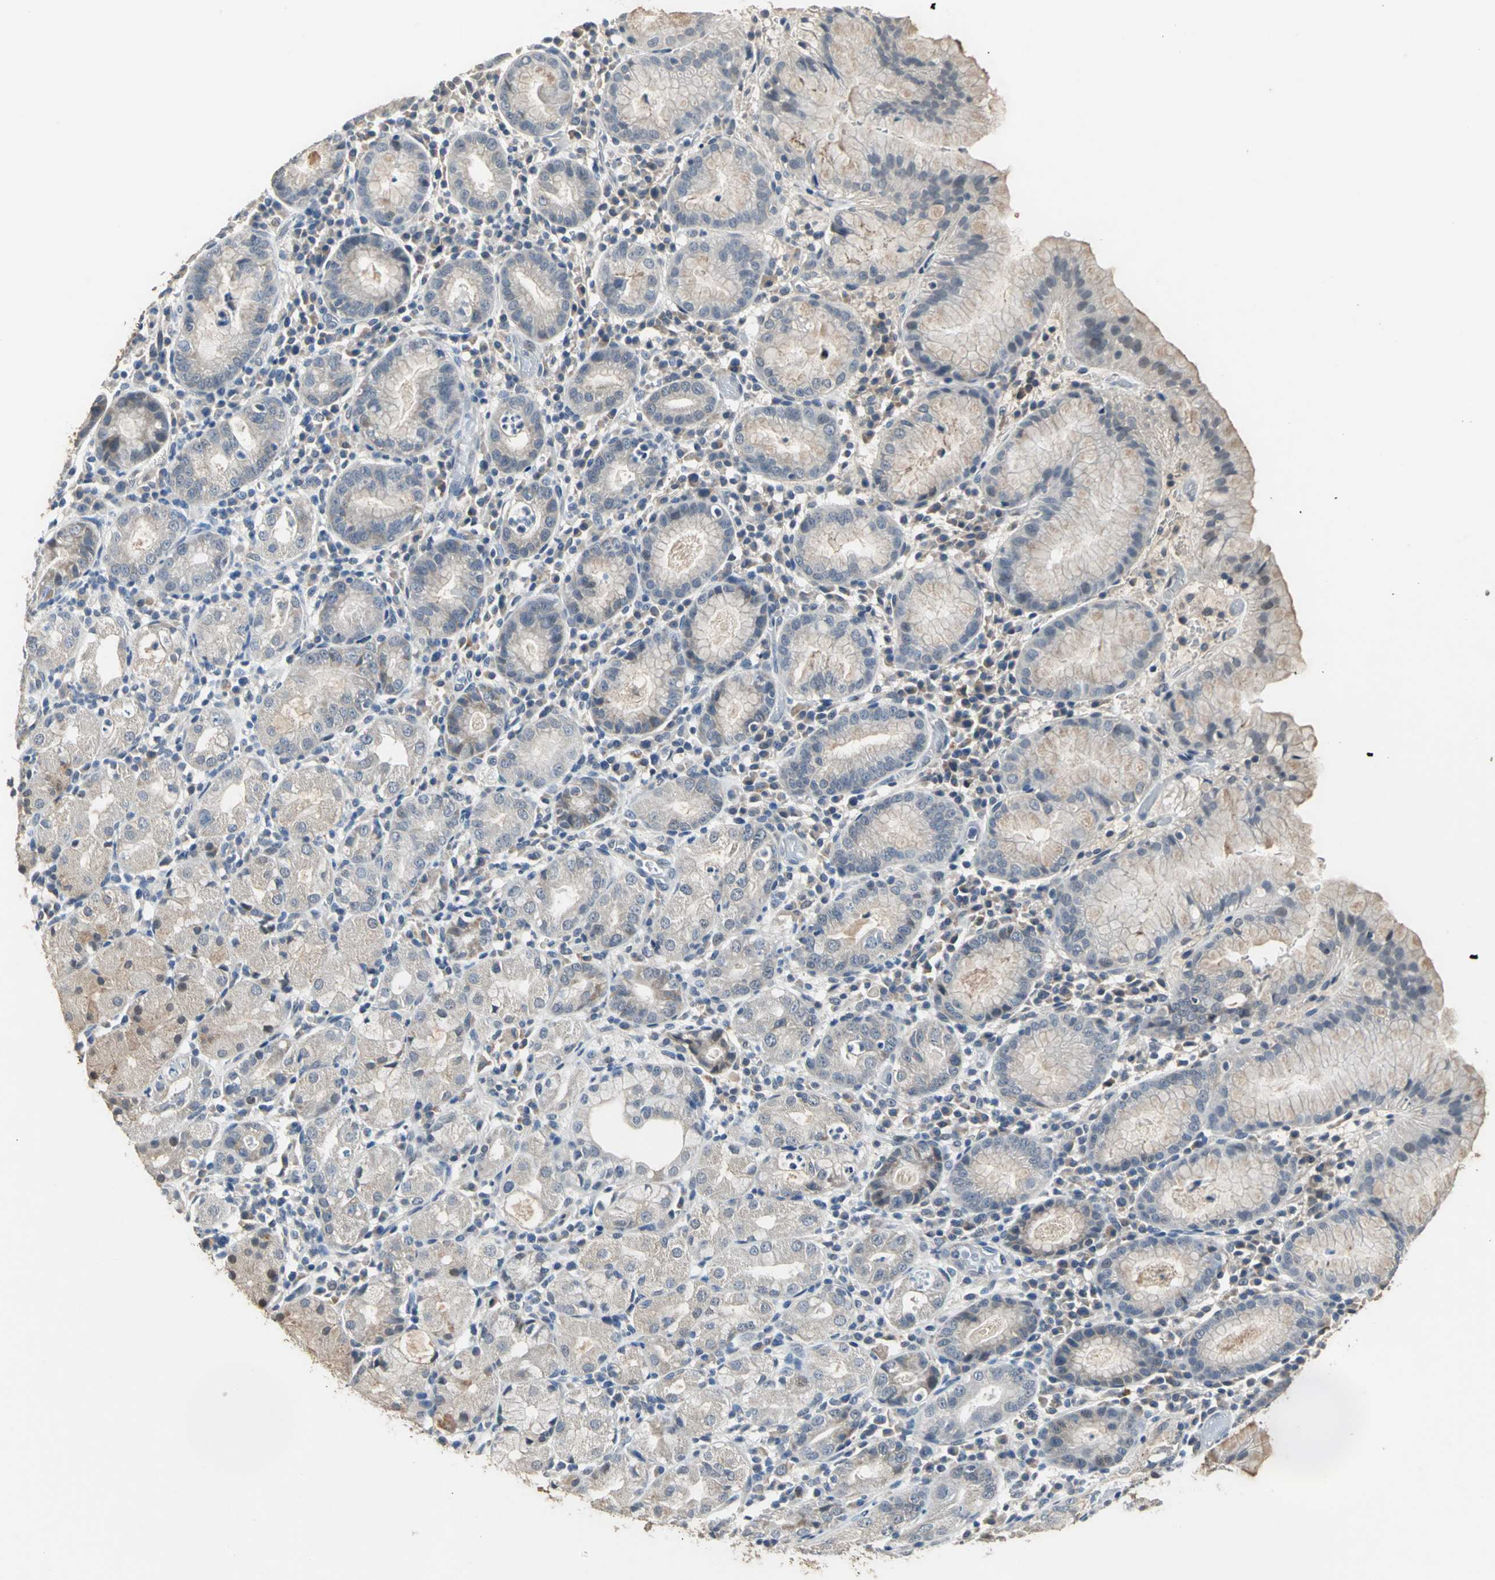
{"staining": {"intensity": "moderate", "quantity": "25%-75%", "location": "cytoplasmic/membranous"}, "tissue": "stomach", "cell_type": "Glandular cells", "image_type": "normal", "snomed": [{"axis": "morphology", "description": "Normal tissue, NOS"}, {"axis": "topography", "description": "Stomach"}, {"axis": "topography", "description": "Stomach, lower"}], "caption": "Immunohistochemical staining of normal stomach exhibits medium levels of moderate cytoplasmic/membranous expression in about 25%-75% of glandular cells. Using DAB (3,3'-diaminobenzidine) (brown) and hematoxylin (blue) stains, captured at high magnification using brightfield microscopy.", "gene": "JADE3", "patient": {"sex": "female", "age": 75}}